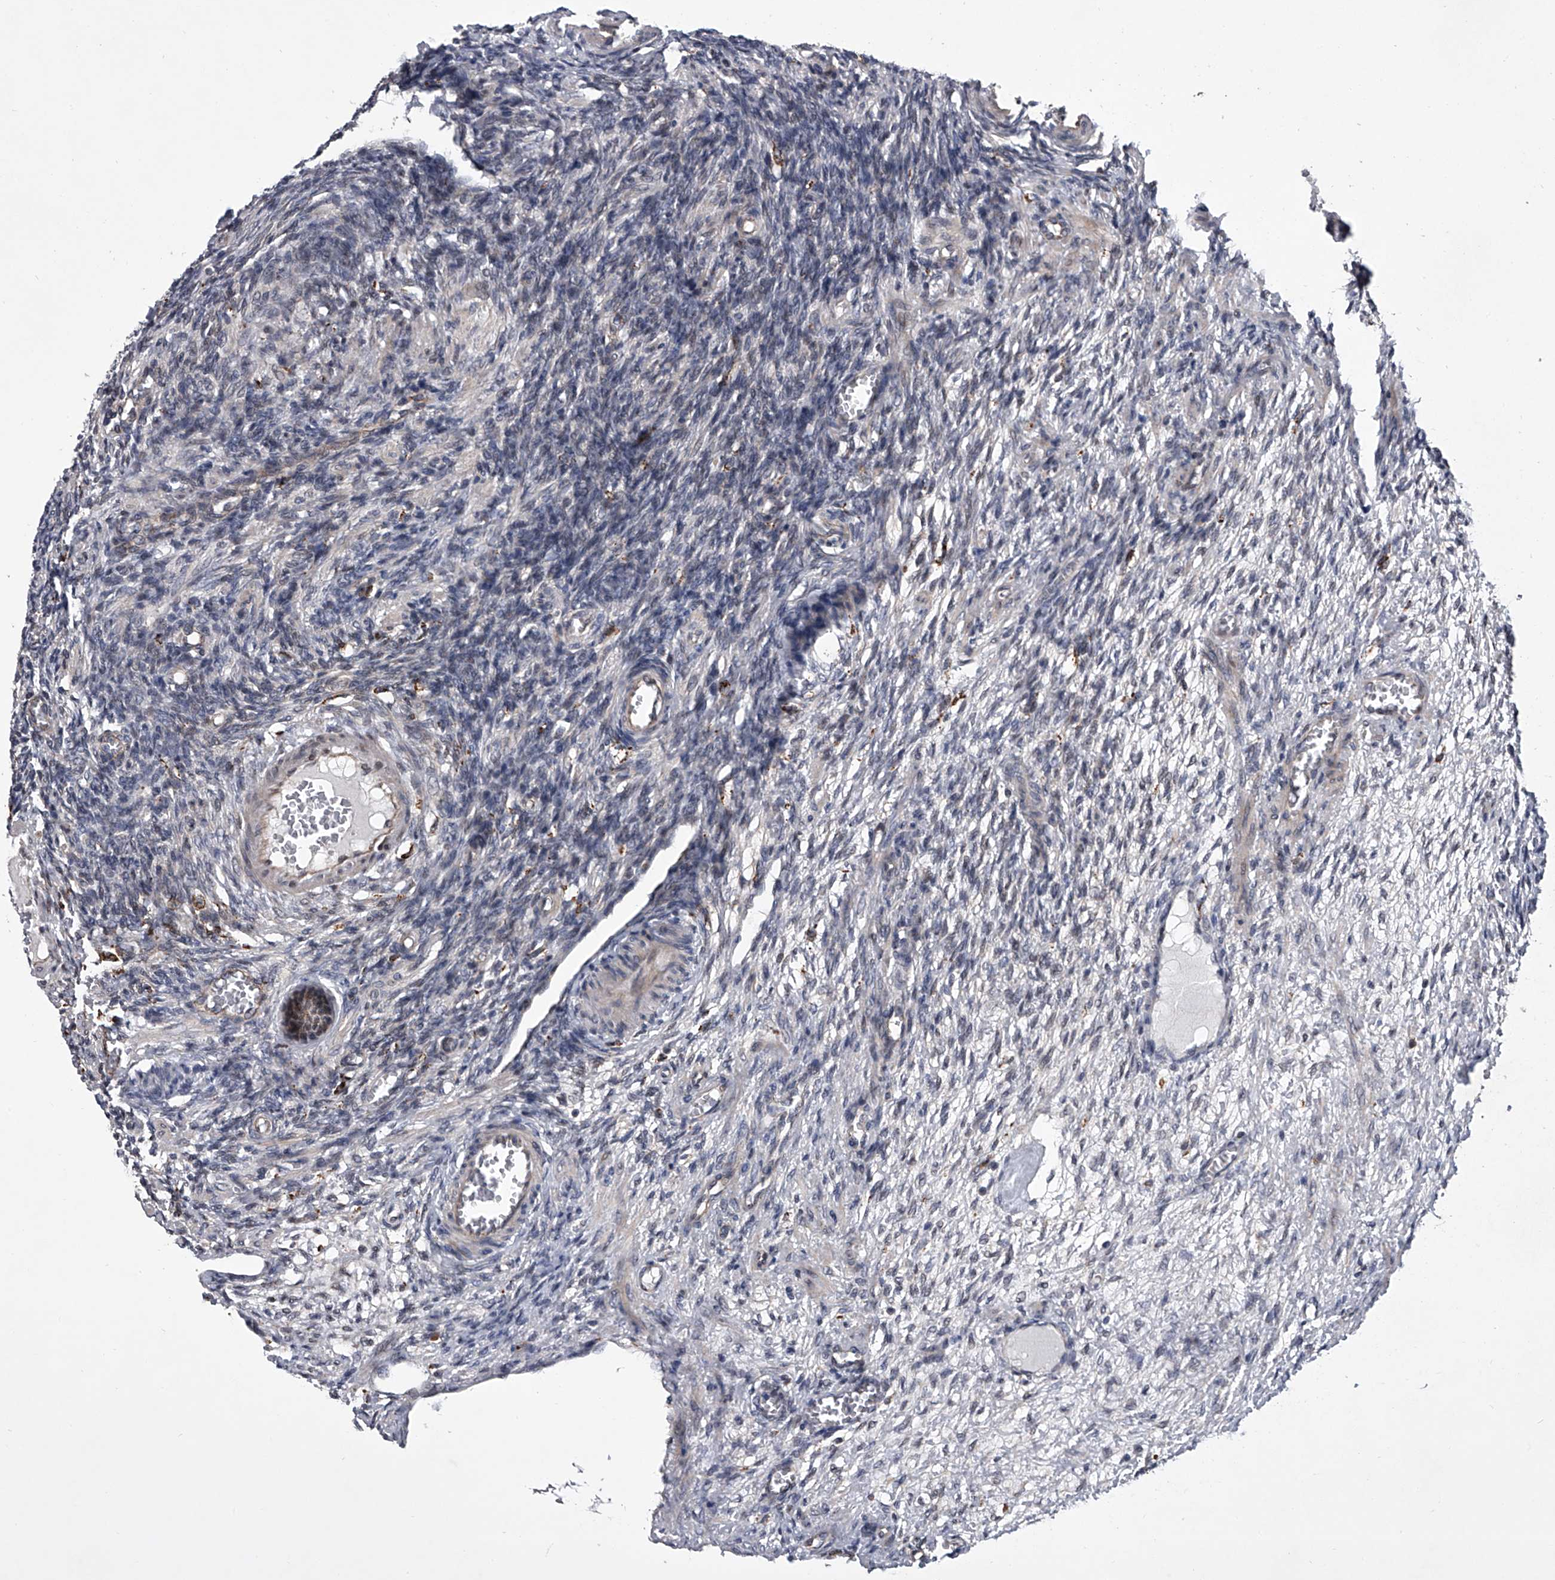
{"staining": {"intensity": "weak", "quantity": ">75%", "location": "cytoplasmic/membranous"}, "tissue": "ovary", "cell_type": "Follicle cells", "image_type": "normal", "snomed": [{"axis": "morphology", "description": "Normal tissue, NOS"}, {"axis": "topography", "description": "Ovary"}], "caption": "Immunohistochemistry (IHC) of unremarkable ovary shows low levels of weak cytoplasmic/membranous expression in approximately >75% of follicle cells.", "gene": "TRIM8", "patient": {"sex": "female", "age": 27}}